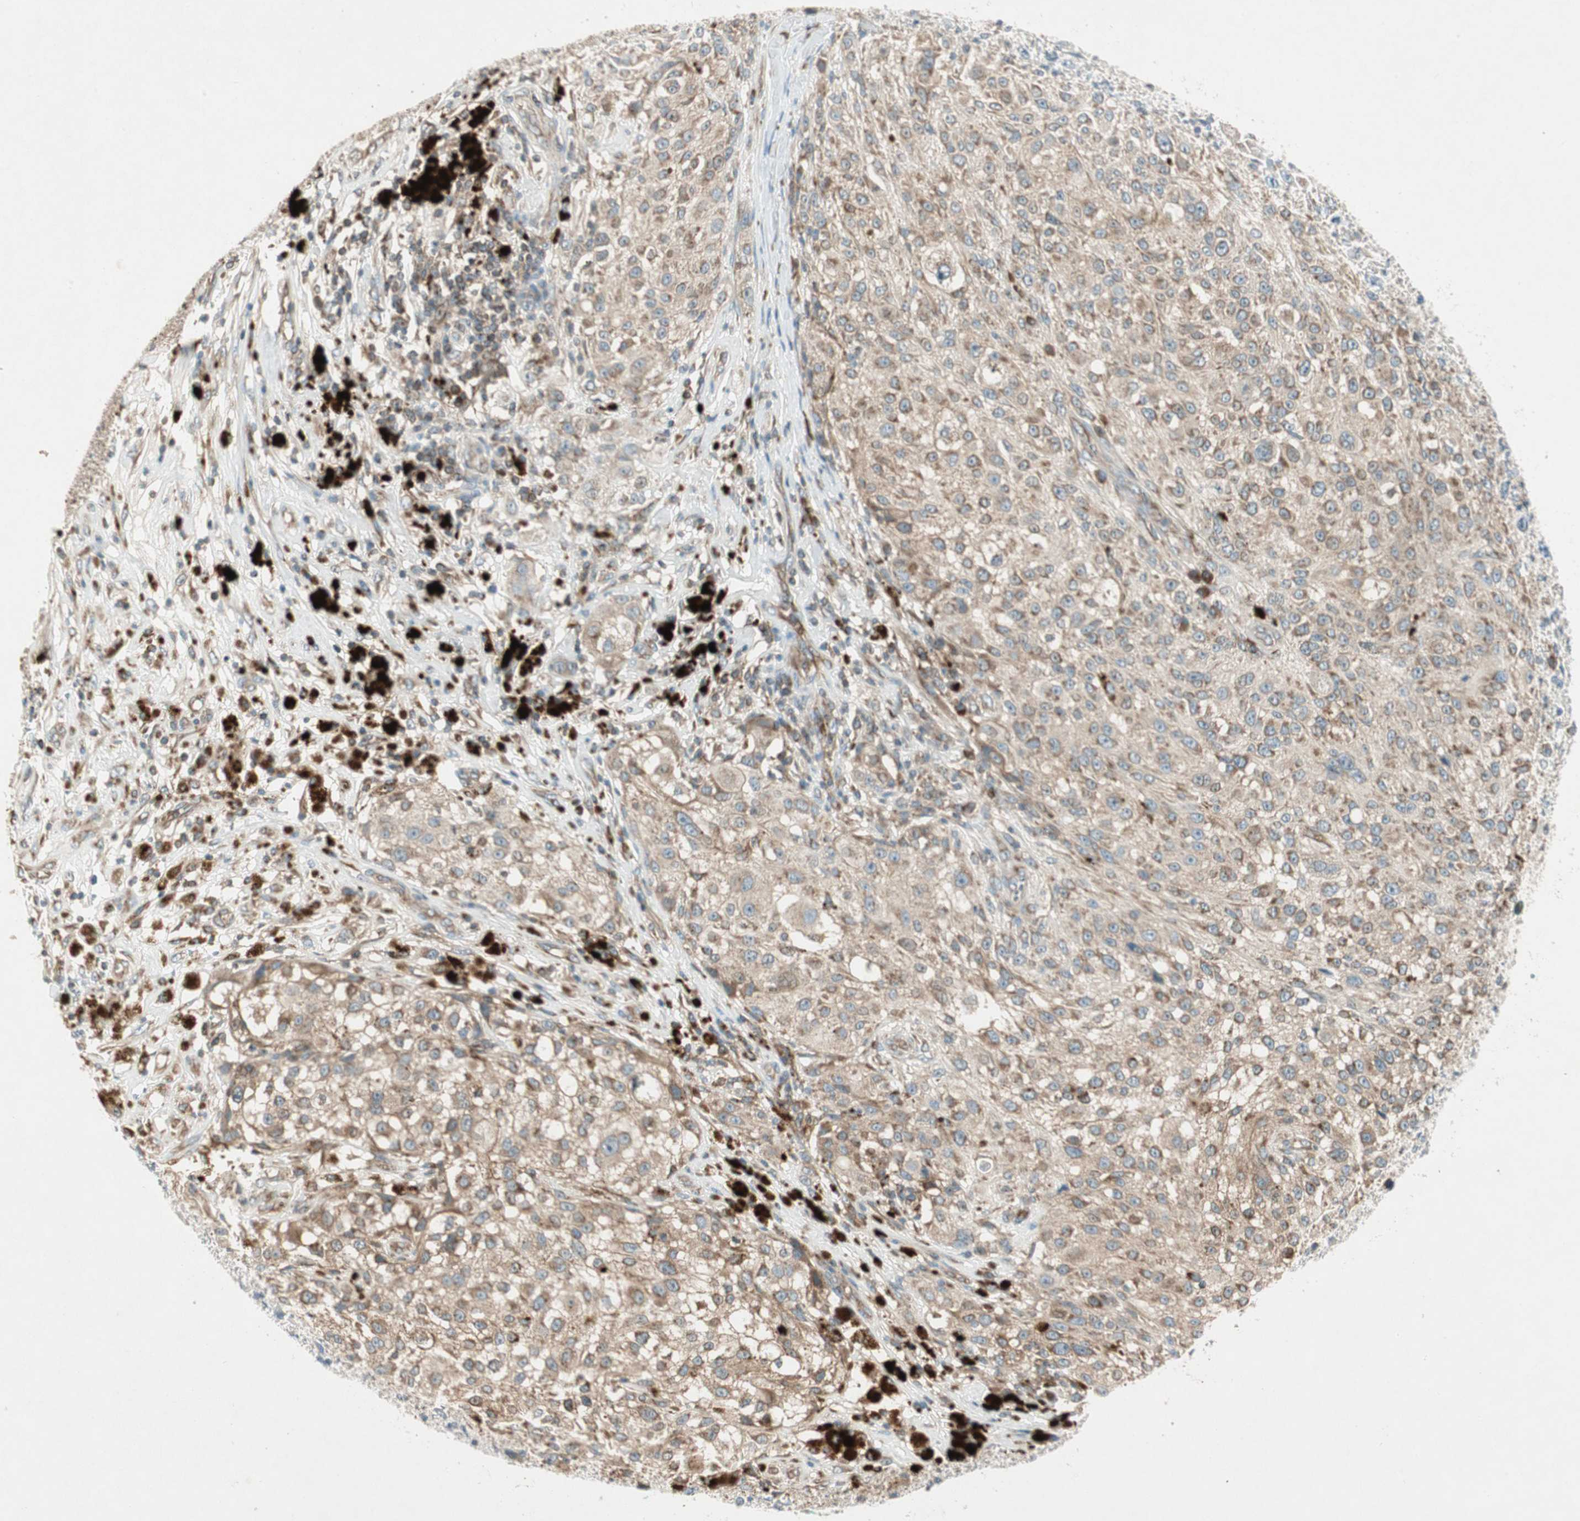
{"staining": {"intensity": "moderate", "quantity": ">75%", "location": "cytoplasmic/membranous"}, "tissue": "melanoma", "cell_type": "Tumor cells", "image_type": "cancer", "snomed": [{"axis": "morphology", "description": "Necrosis, NOS"}, {"axis": "morphology", "description": "Malignant melanoma, NOS"}, {"axis": "topography", "description": "Skin"}], "caption": "The image displays a brown stain indicating the presence of a protein in the cytoplasmic/membranous of tumor cells in malignant melanoma.", "gene": "CHADL", "patient": {"sex": "female", "age": 87}}